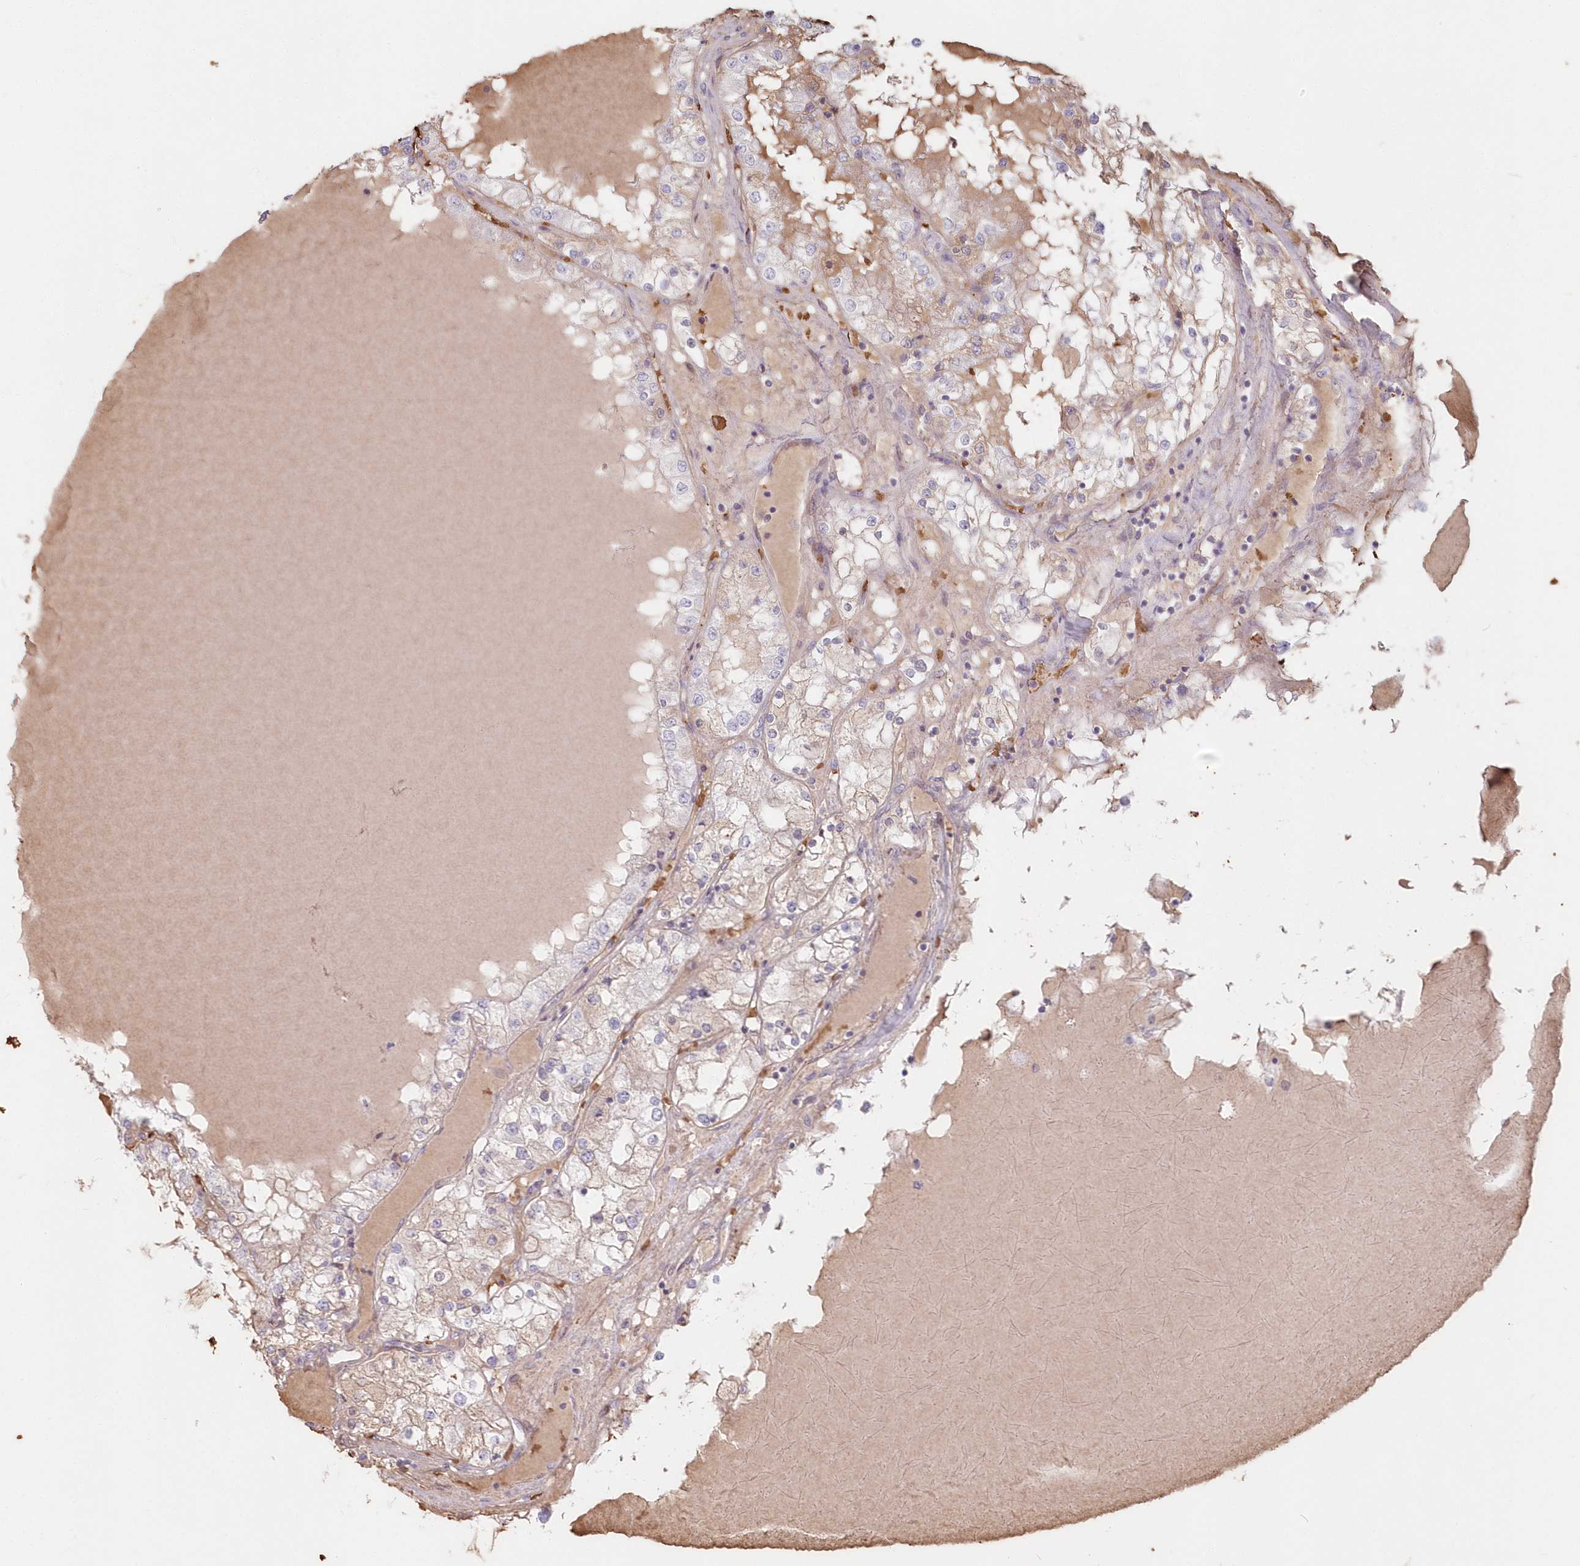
{"staining": {"intensity": "weak", "quantity": "<25%", "location": "cytoplasmic/membranous"}, "tissue": "renal cancer", "cell_type": "Tumor cells", "image_type": "cancer", "snomed": [{"axis": "morphology", "description": "Adenocarcinoma, NOS"}, {"axis": "topography", "description": "Kidney"}], "caption": "The IHC micrograph has no significant staining in tumor cells of renal adenocarcinoma tissue.", "gene": "SERINC1", "patient": {"sex": "male", "age": 68}}